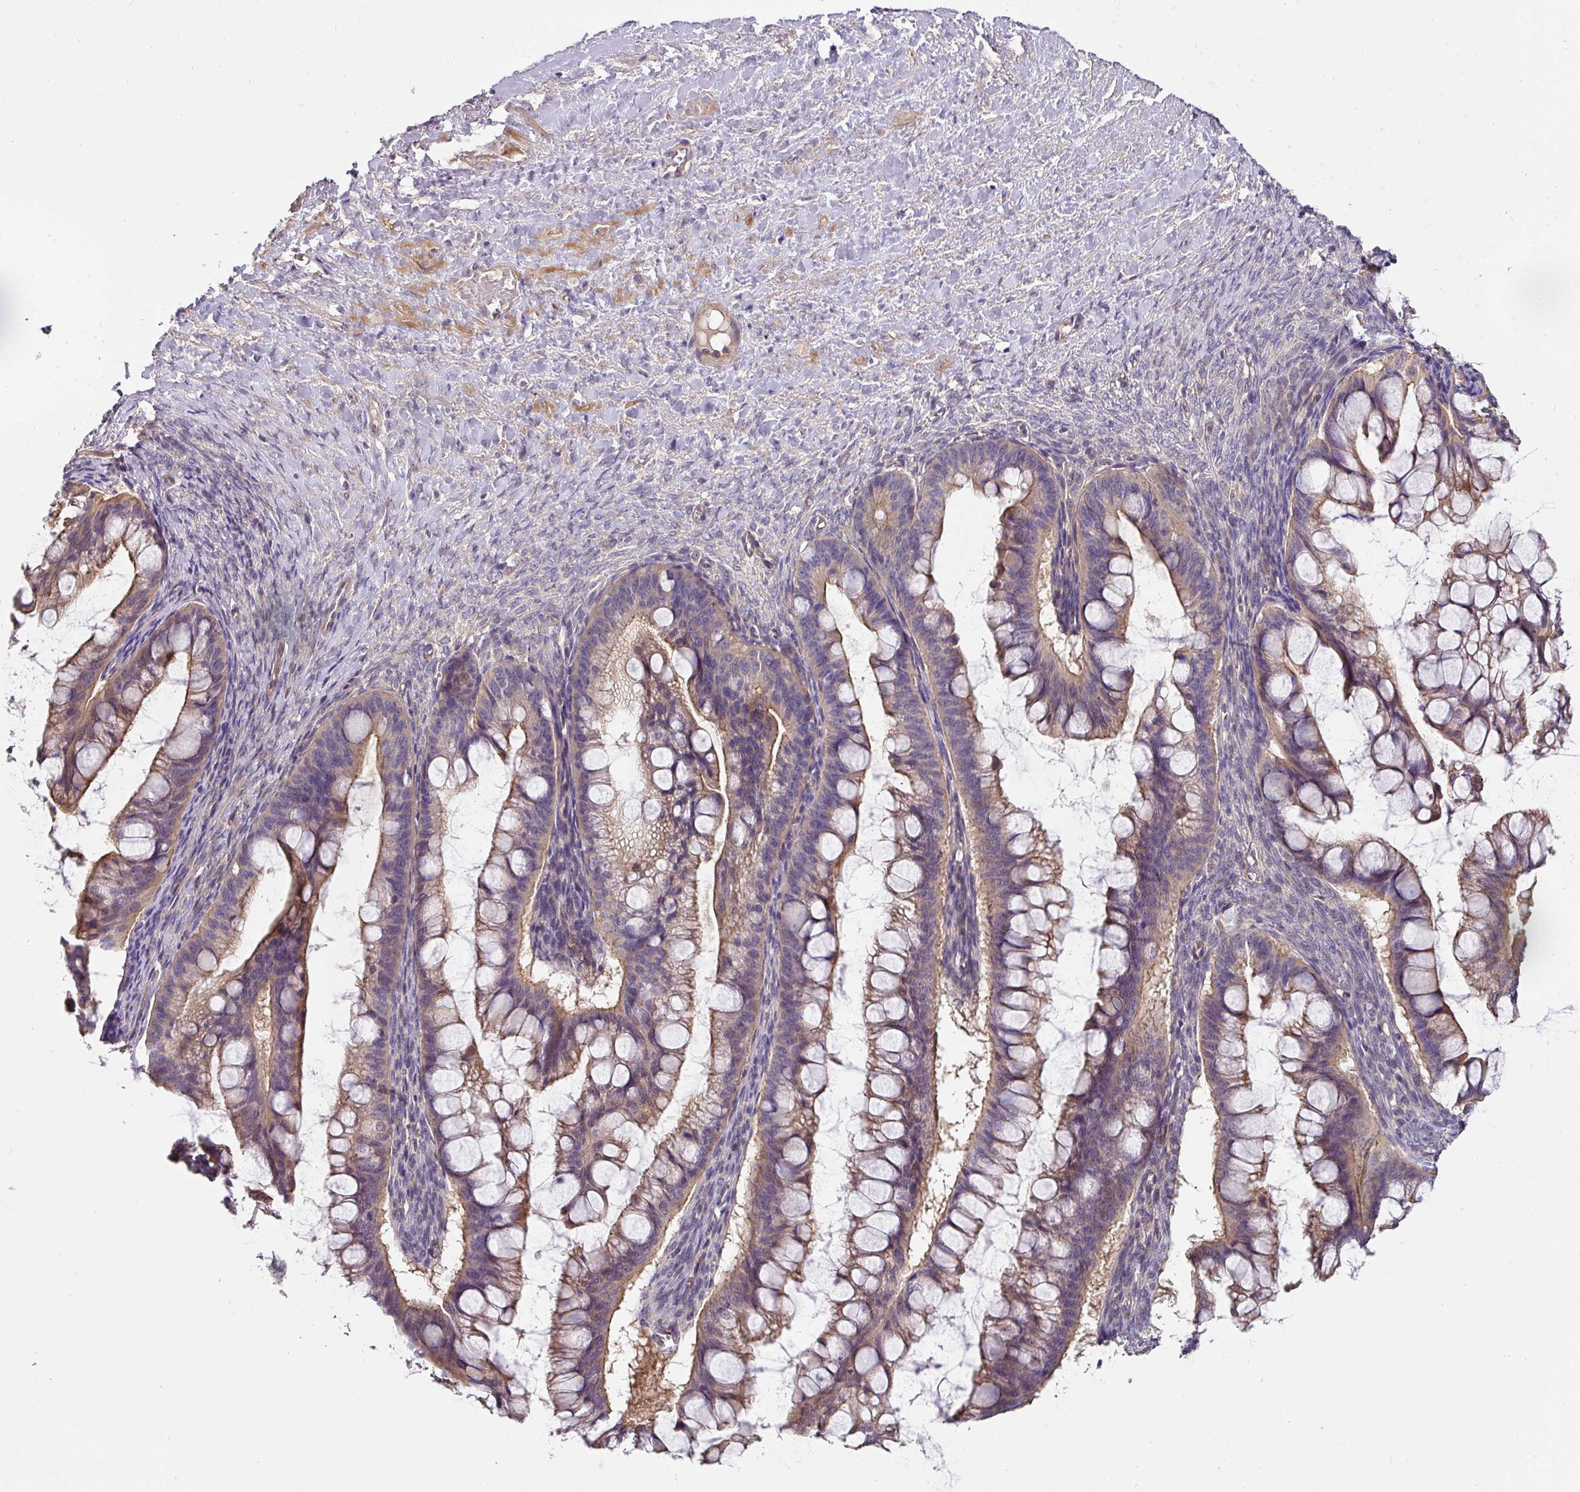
{"staining": {"intensity": "weak", "quantity": "<25%", "location": "cytoplasmic/membranous"}, "tissue": "ovarian cancer", "cell_type": "Tumor cells", "image_type": "cancer", "snomed": [{"axis": "morphology", "description": "Cystadenocarcinoma, mucinous, NOS"}, {"axis": "topography", "description": "Ovary"}], "caption": "Photomicrograph shows no protein staining in tumor cells of ovarian cancer (mucinous cystadenocarcinoma) tissue.", "gene": "C4orf48", "patient": {"sex": "female", "age": 73}}